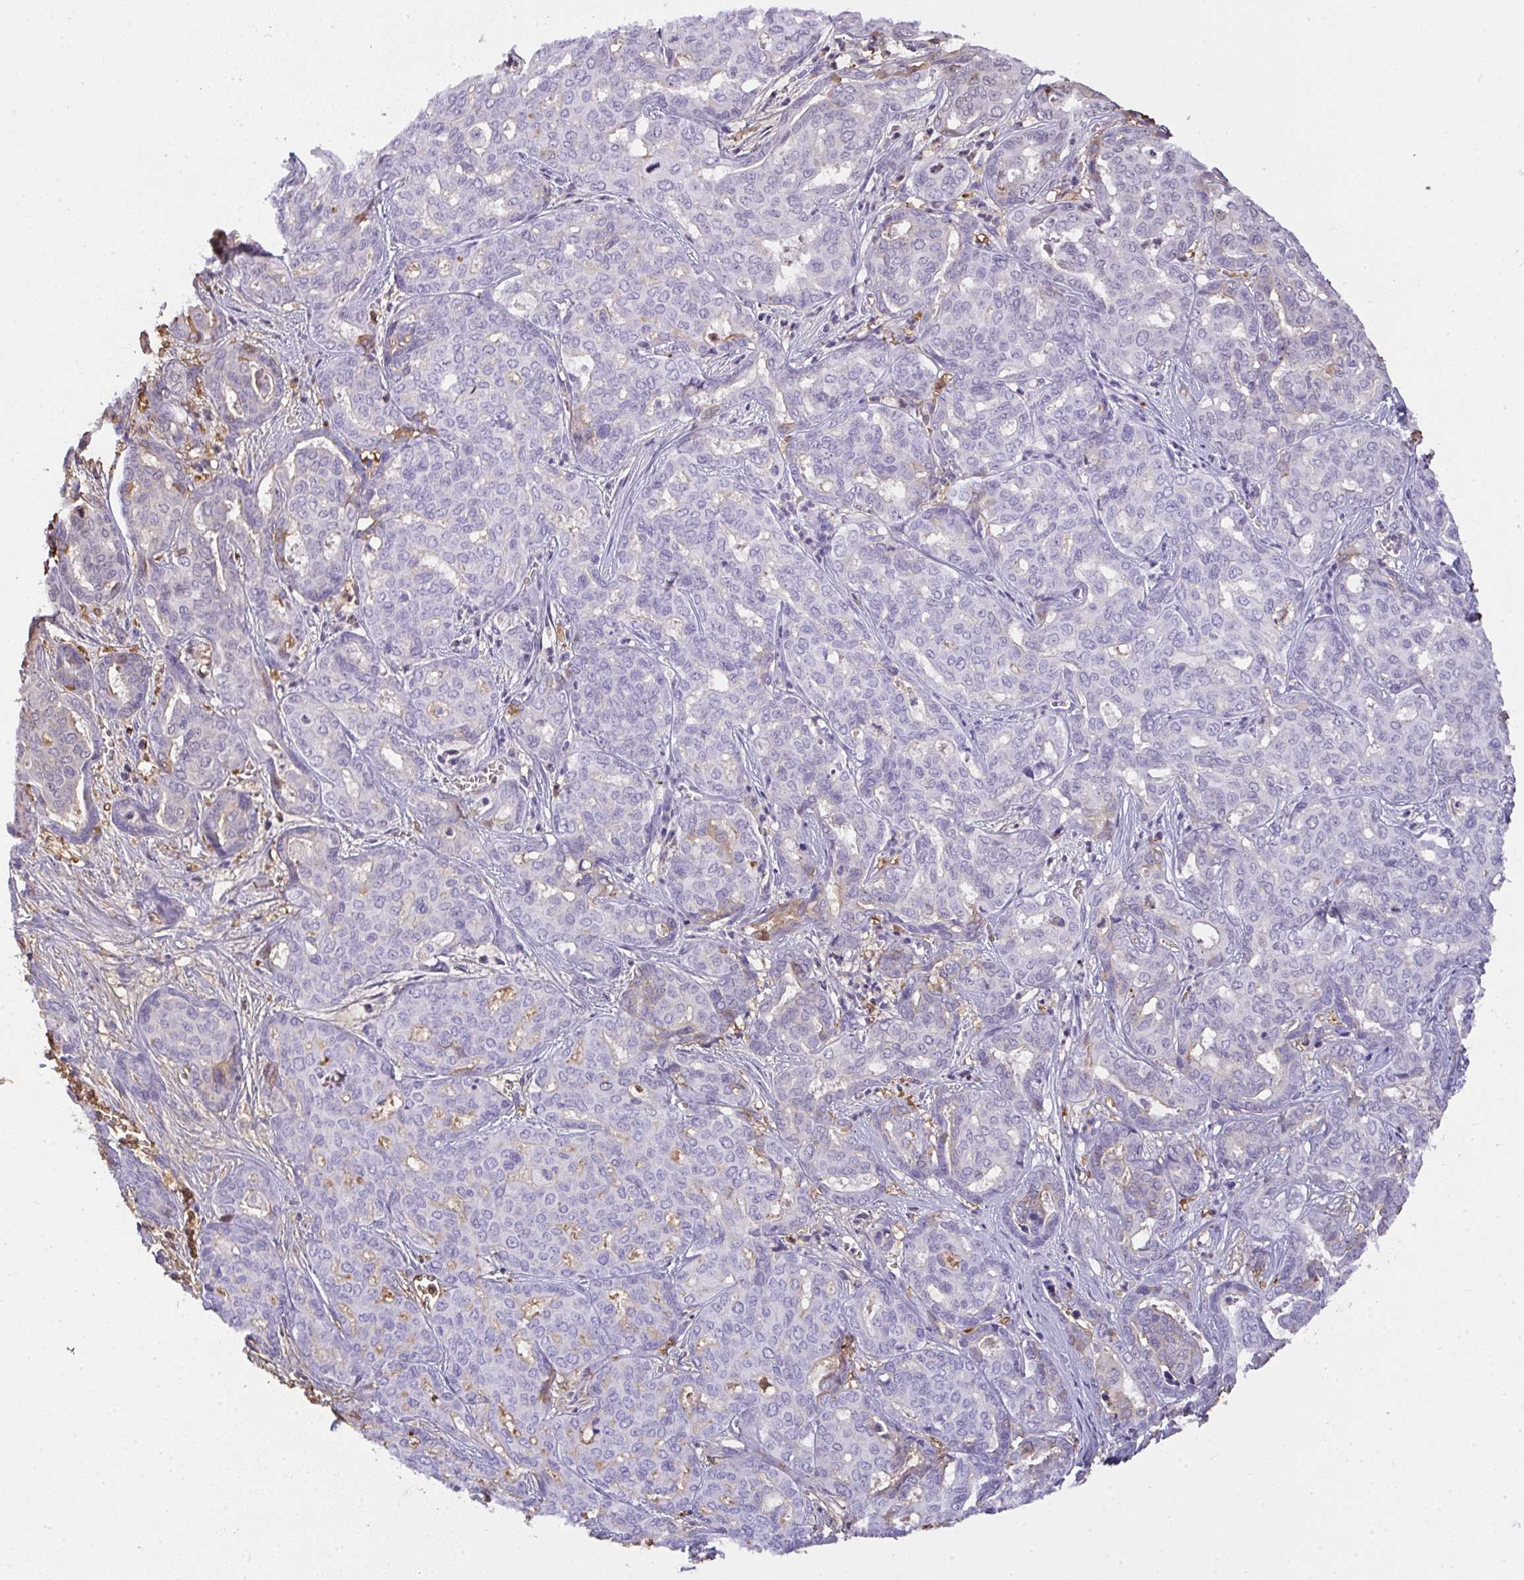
{"staining": {"intensity": "negative", "quantity": "none", "location": "none"}, "tissue": "liver cancer", "cell_type": "Tumor cells", "image_type": "cancer", "snomed": [{"axis": "morphology", "description": "Cholangiocarcinoma"}, {"axis": "topography", "description": "Liver"}], "caption": "Immunohistochemistry photomicrograph of liver cancer stained for a protein (brown), which displays no staining in tumor cells.", "gene": "SMYD5", "patient": {"sex": "female", "age": 64}}